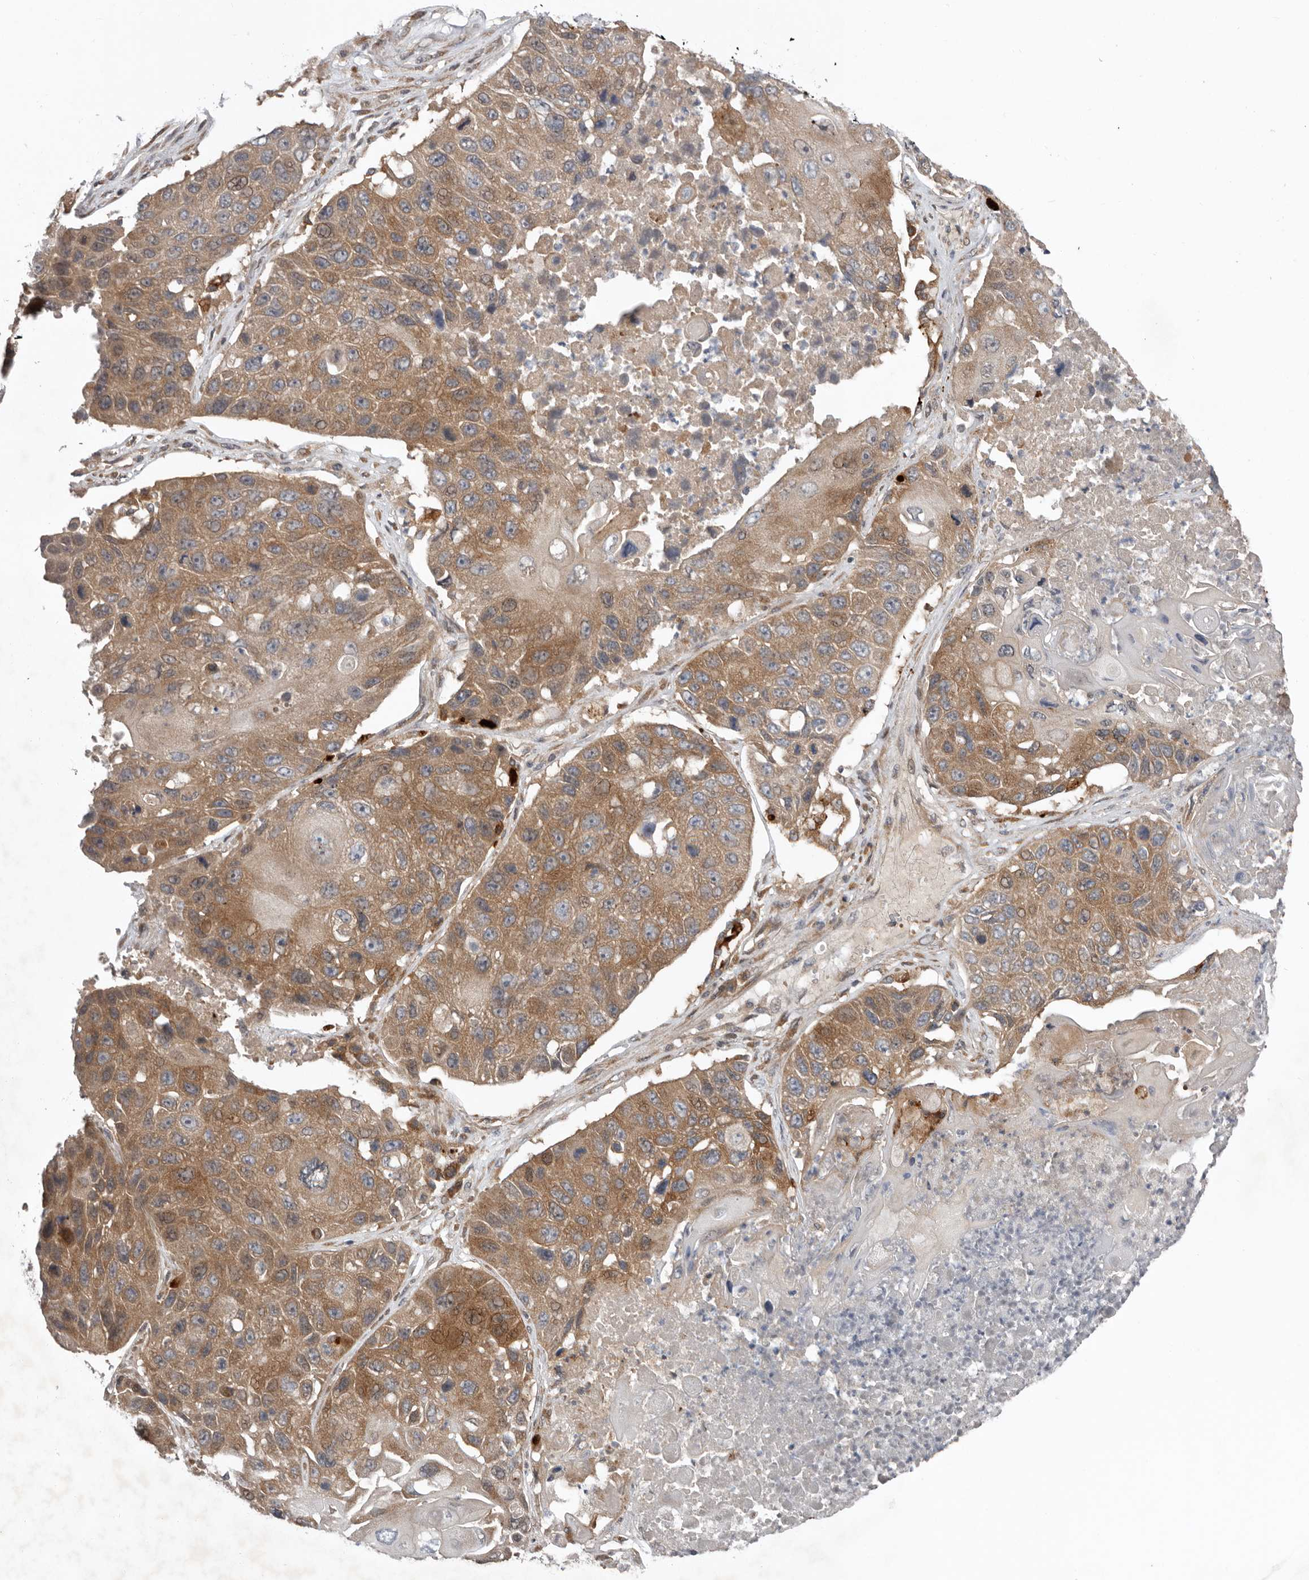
{"staining": {"intensity": "moderate", "quantity": ">75%", "location": "cytoplasmic/membranous"}, "tissue": "lung cancer", "cell_type": "Tumor cells", "image_type": "cancer", "snomed": [{"axis": "morphology", "description": "Squamous cell carcinoma, NOS"}, {"axis": "topography", "description": "Lung"}], "caption": "Immunohistochemistry (IHC) image of human lung cancer (squamous cell carcinoma) stained for a protein (brown), which shows medium levels of moderate cytoplasmic/membranous staining in about >75% of tumor cells.", "gene": "CHML", "patient": {"sex": "male", "age": 61}}